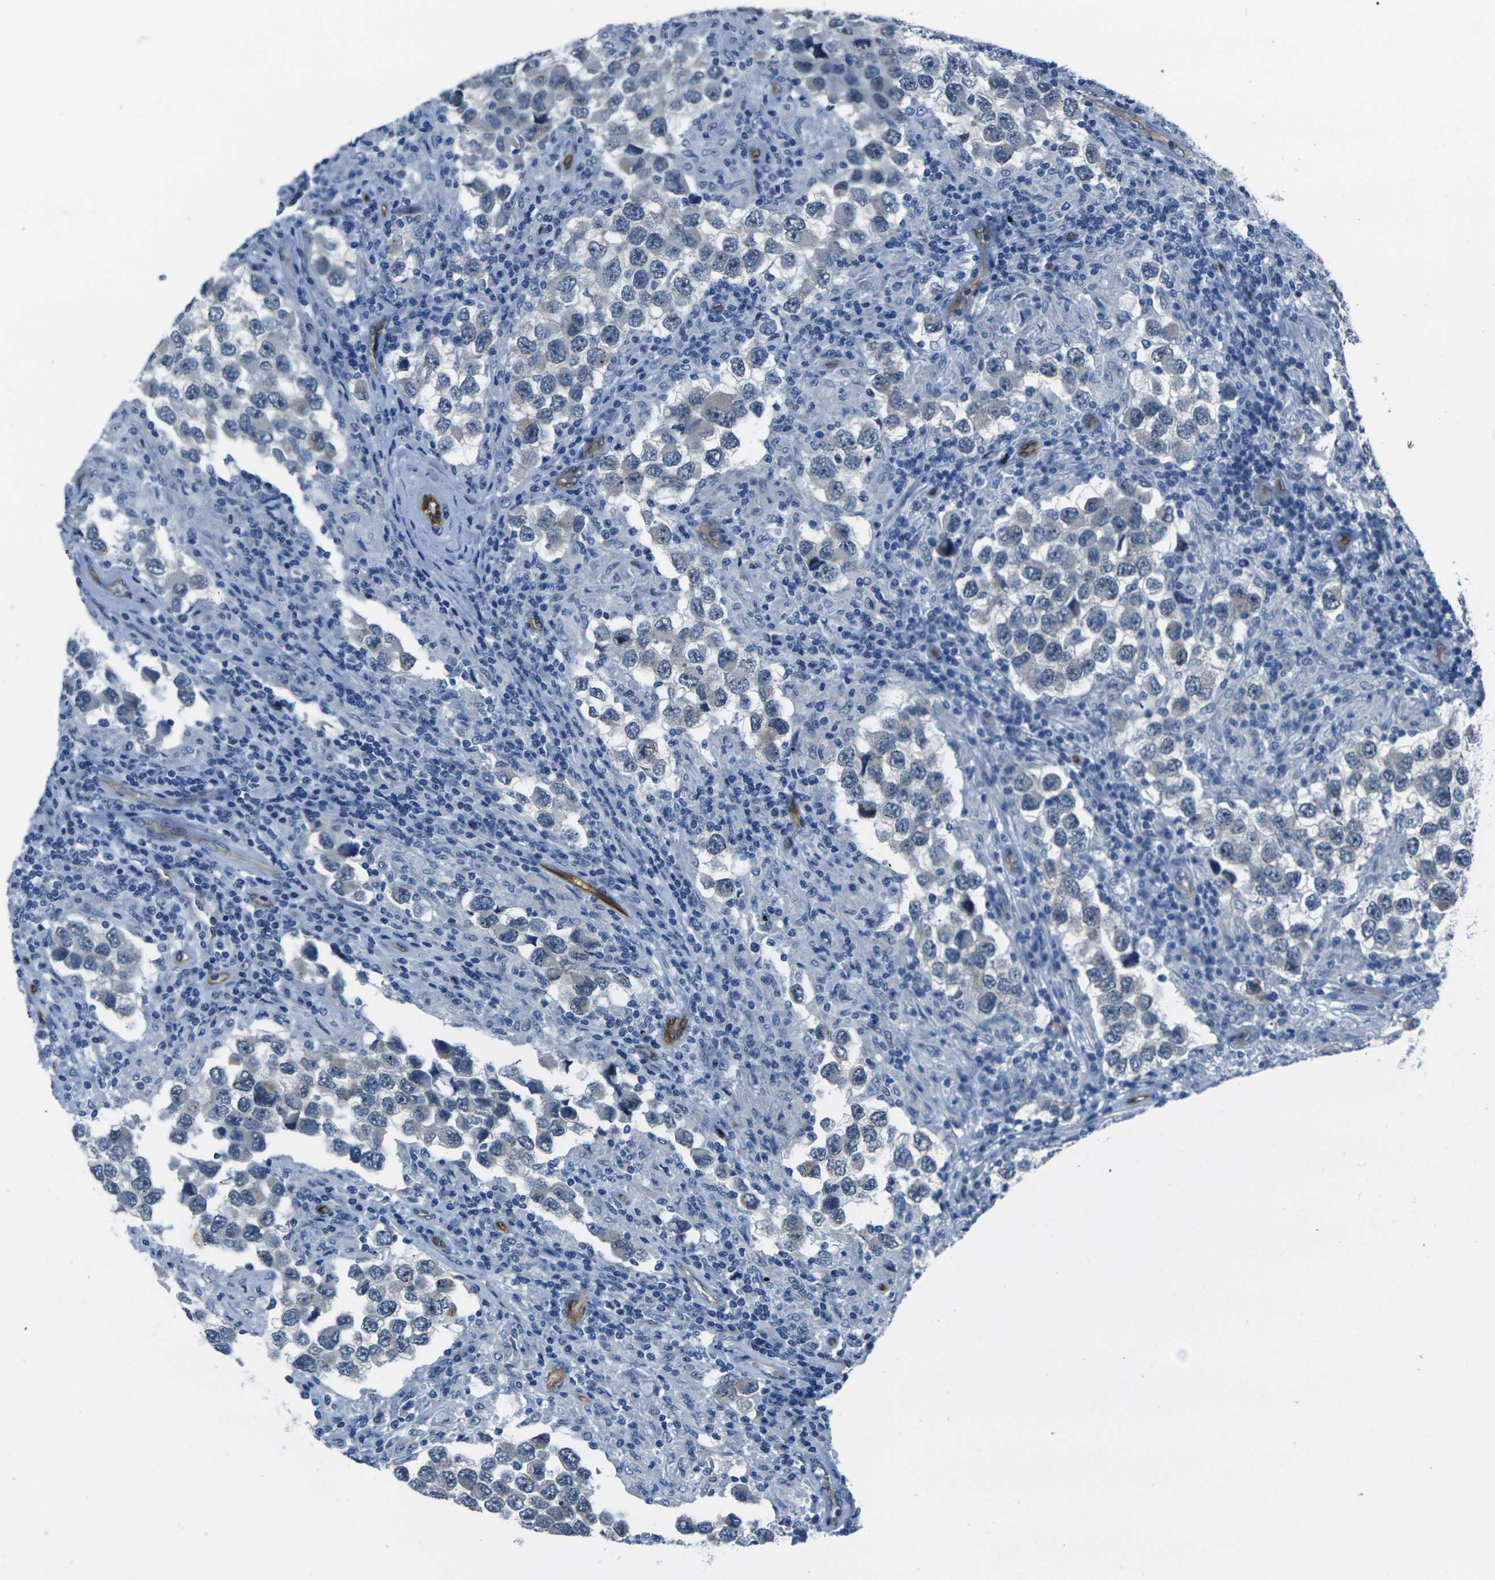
{"staining": {"intensity": "negative", "quantity": "none", "location": "none"}, "tissue": "testis cancer", "cell_type": "Tumor cells", "image_type": "cancer", "snomed": [{"axis": "morphology", "description": "Carcinoma, Embryonal, NOS"}, {"axis": "topography", "description": "Testis"}], "caption": "Tumor cells show no significant expression in embryonal carcinoma (testis).", "gene": "HSPA12B", "patient": {"sex": "male", "age": 21}}